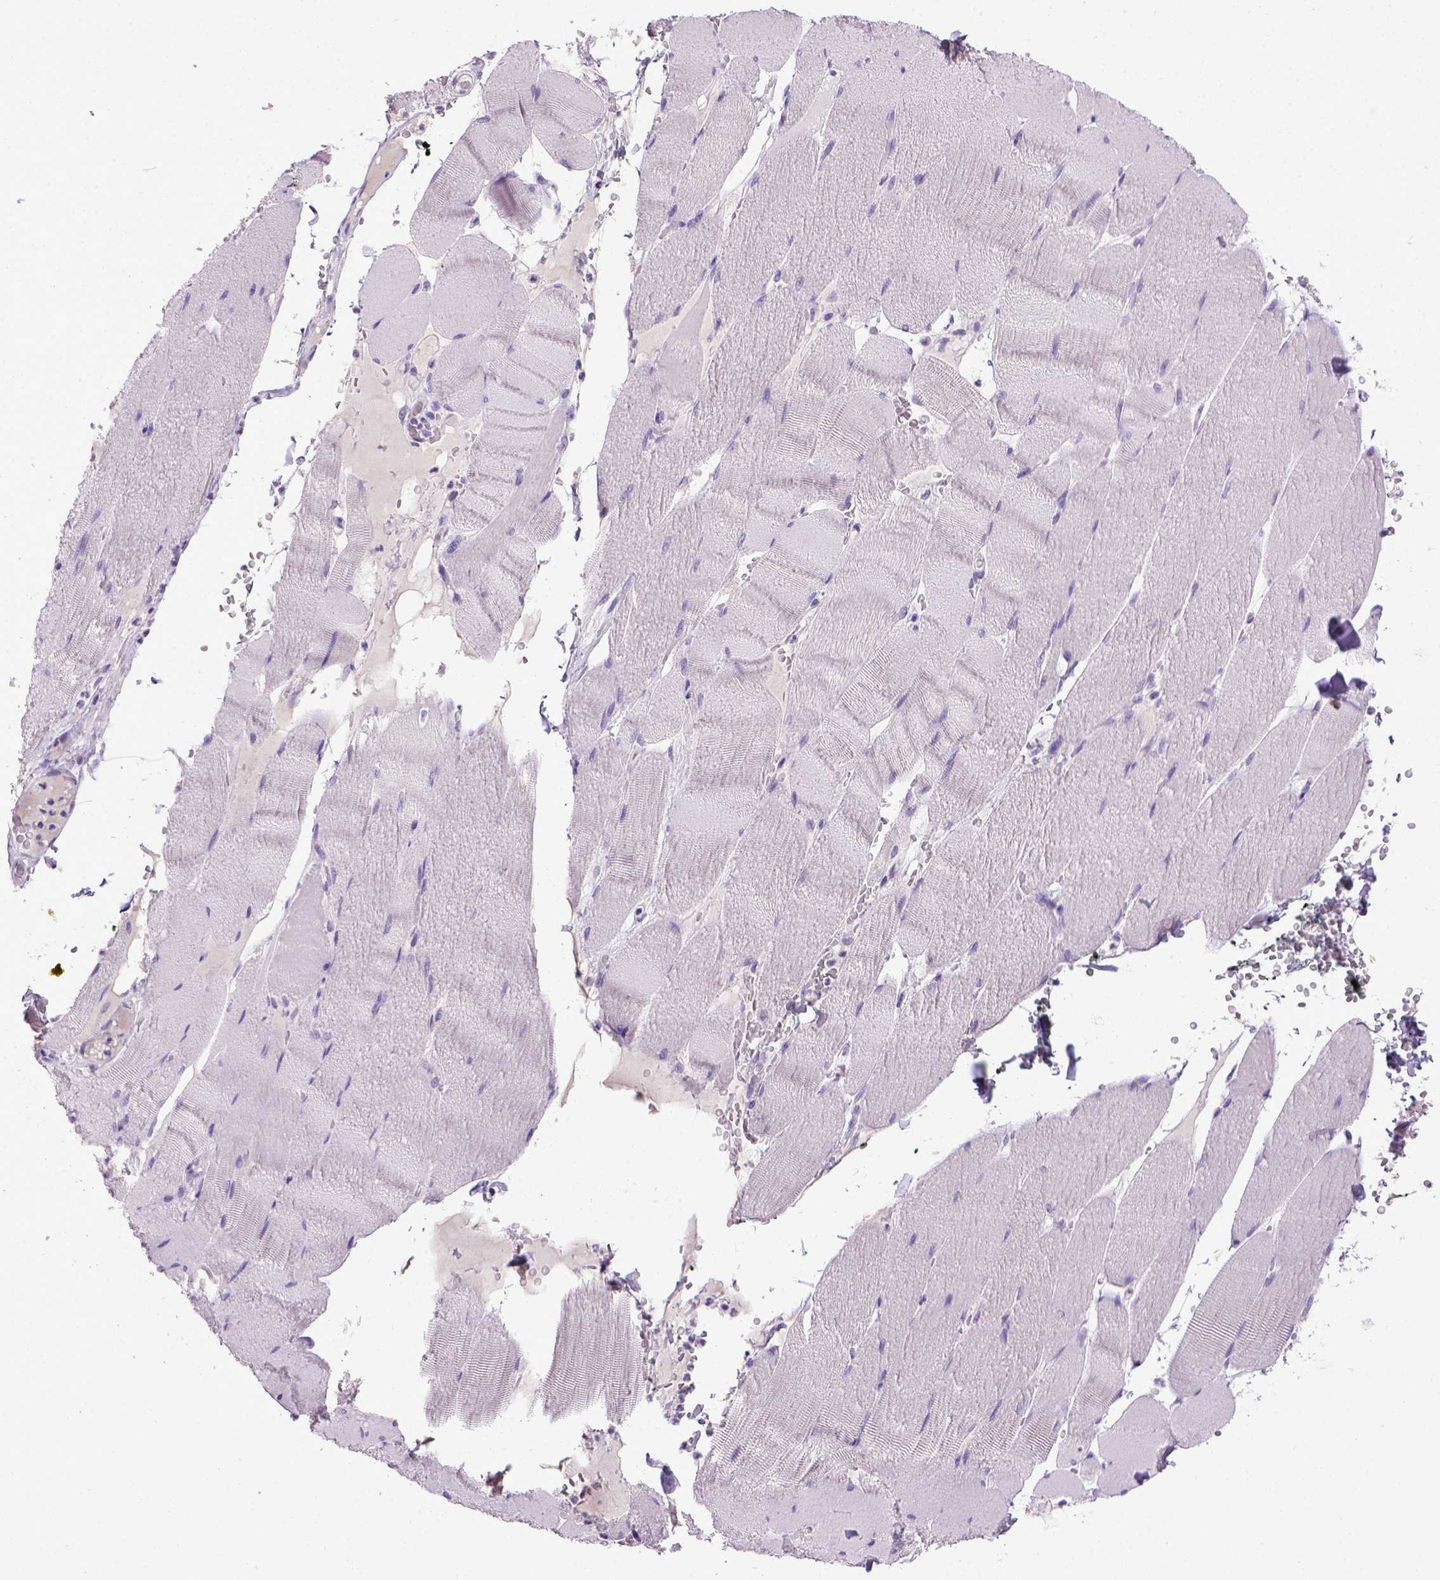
{"staining": {"intensity": "negative", "quantity": "none", "location": "none"}, "tissue": "skeletal muscle", "cell_type": "Myocytes", "image_type": "normal", "snomed": [{"axis": "morphology", "description": "Normal tissue, NOS"}, {"axis": "topography", "description": "Skeletal muscle"}], "caption": "Skeletal muscle was stained to show a protein in brown. There is no significant staining in myocytes. Brightfield microscopy of immunohistochemistry stained with DAB (3,3'-diaminobenzidine) (brown) and hematoxylin (blue), captured at high magnification.", "gene": "CDH1", "patient": {"sex": "male", "age": 56}}